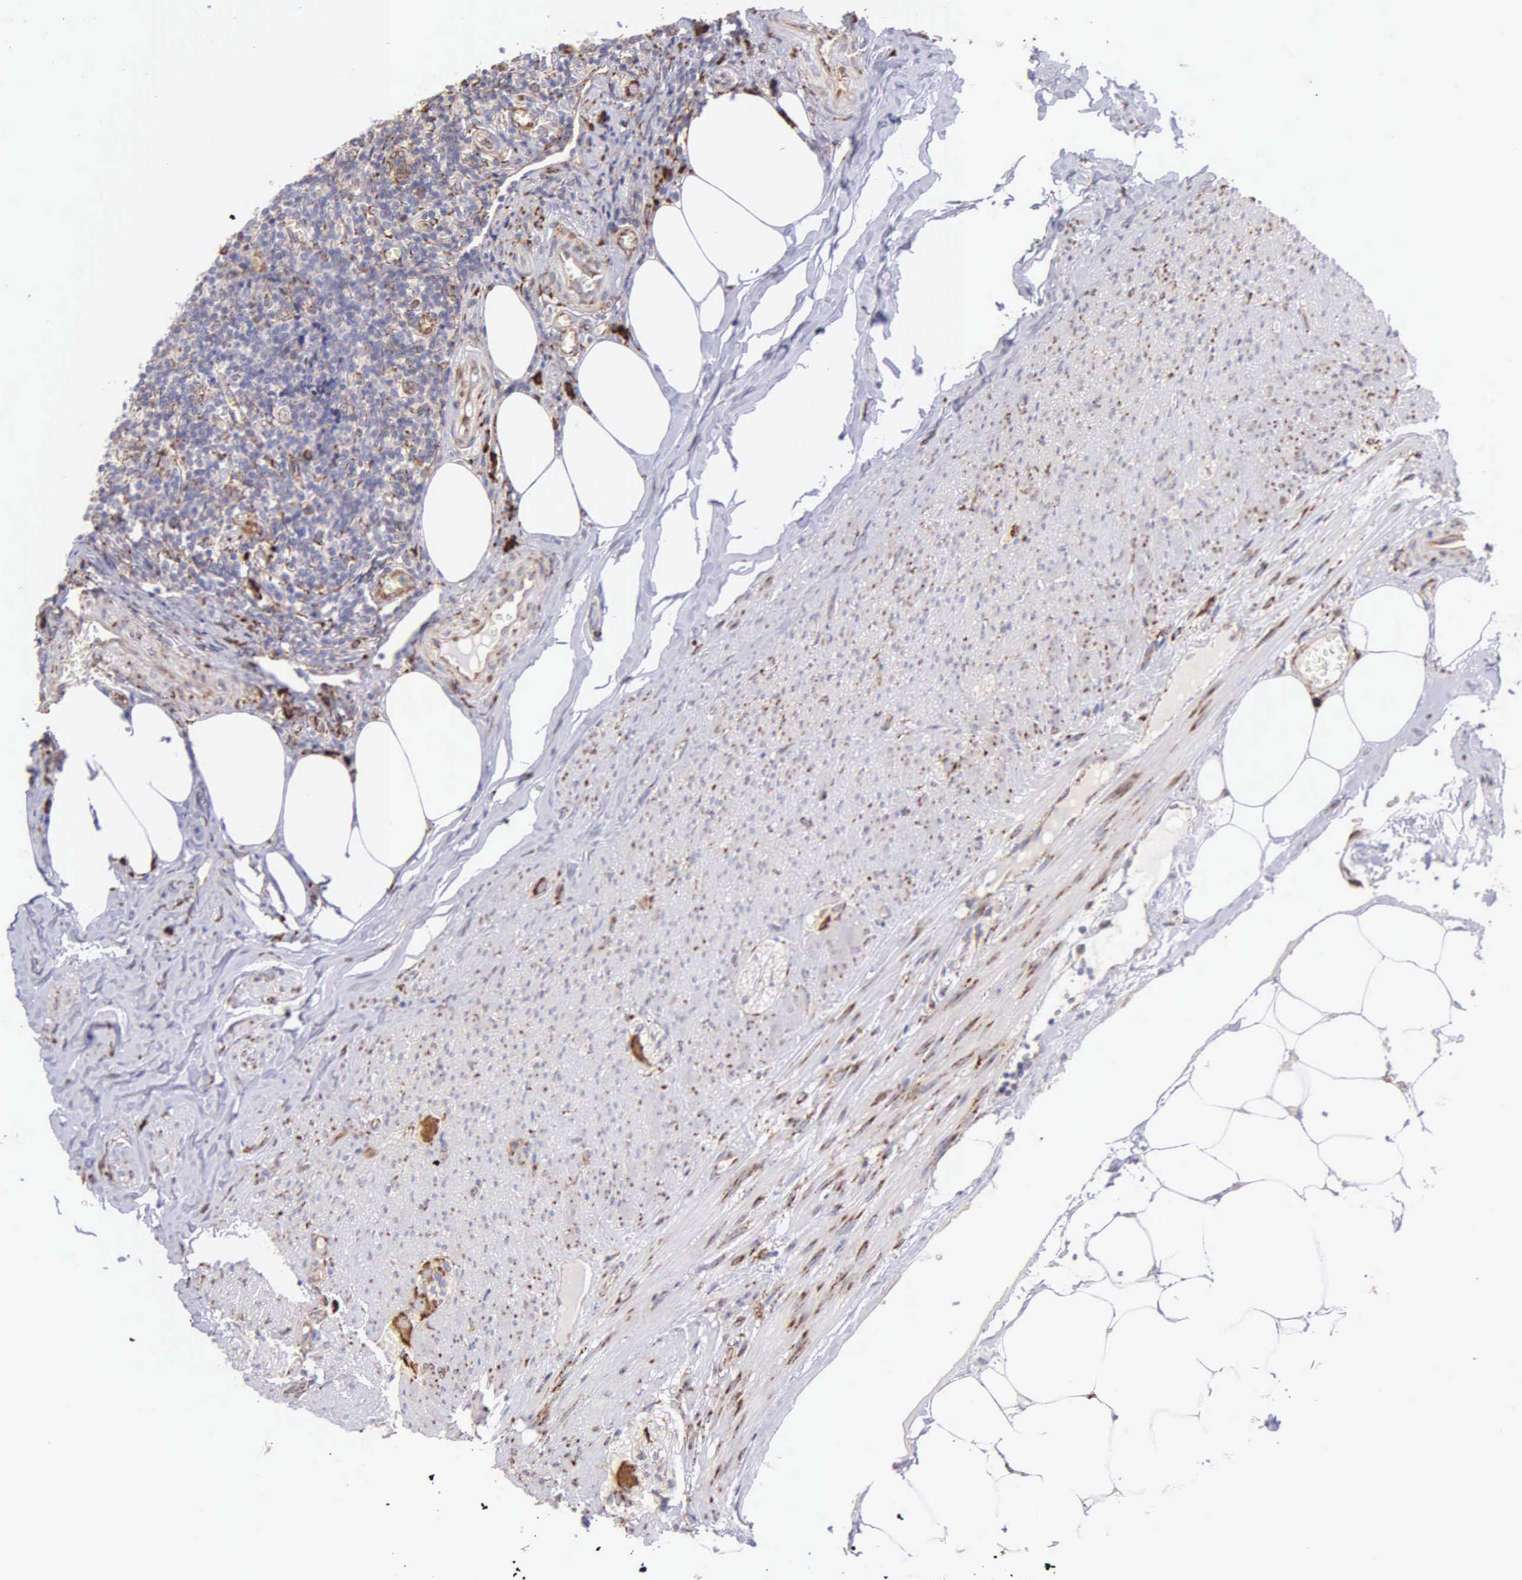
{"staining": {"intensity": "strong", "quantity": ">75%", "location": "cytoplasmic/membranous"}, "tissue": "appendix", "cell_type": "Glandular cells", "image_type": "normal", "snomed": [{"axis": "morphology", "description": "Normal tissue, NOS"}, {"axis": "topography", "description": "Appendix"}], "caption": "Immunohistochemical staining of benign human appendix displays strong cytoplasmic/membranous protein positivity in about >75% of glandular cells.", "gene": "CKAP4", "patient": {"sex": "female", "age": 36}}